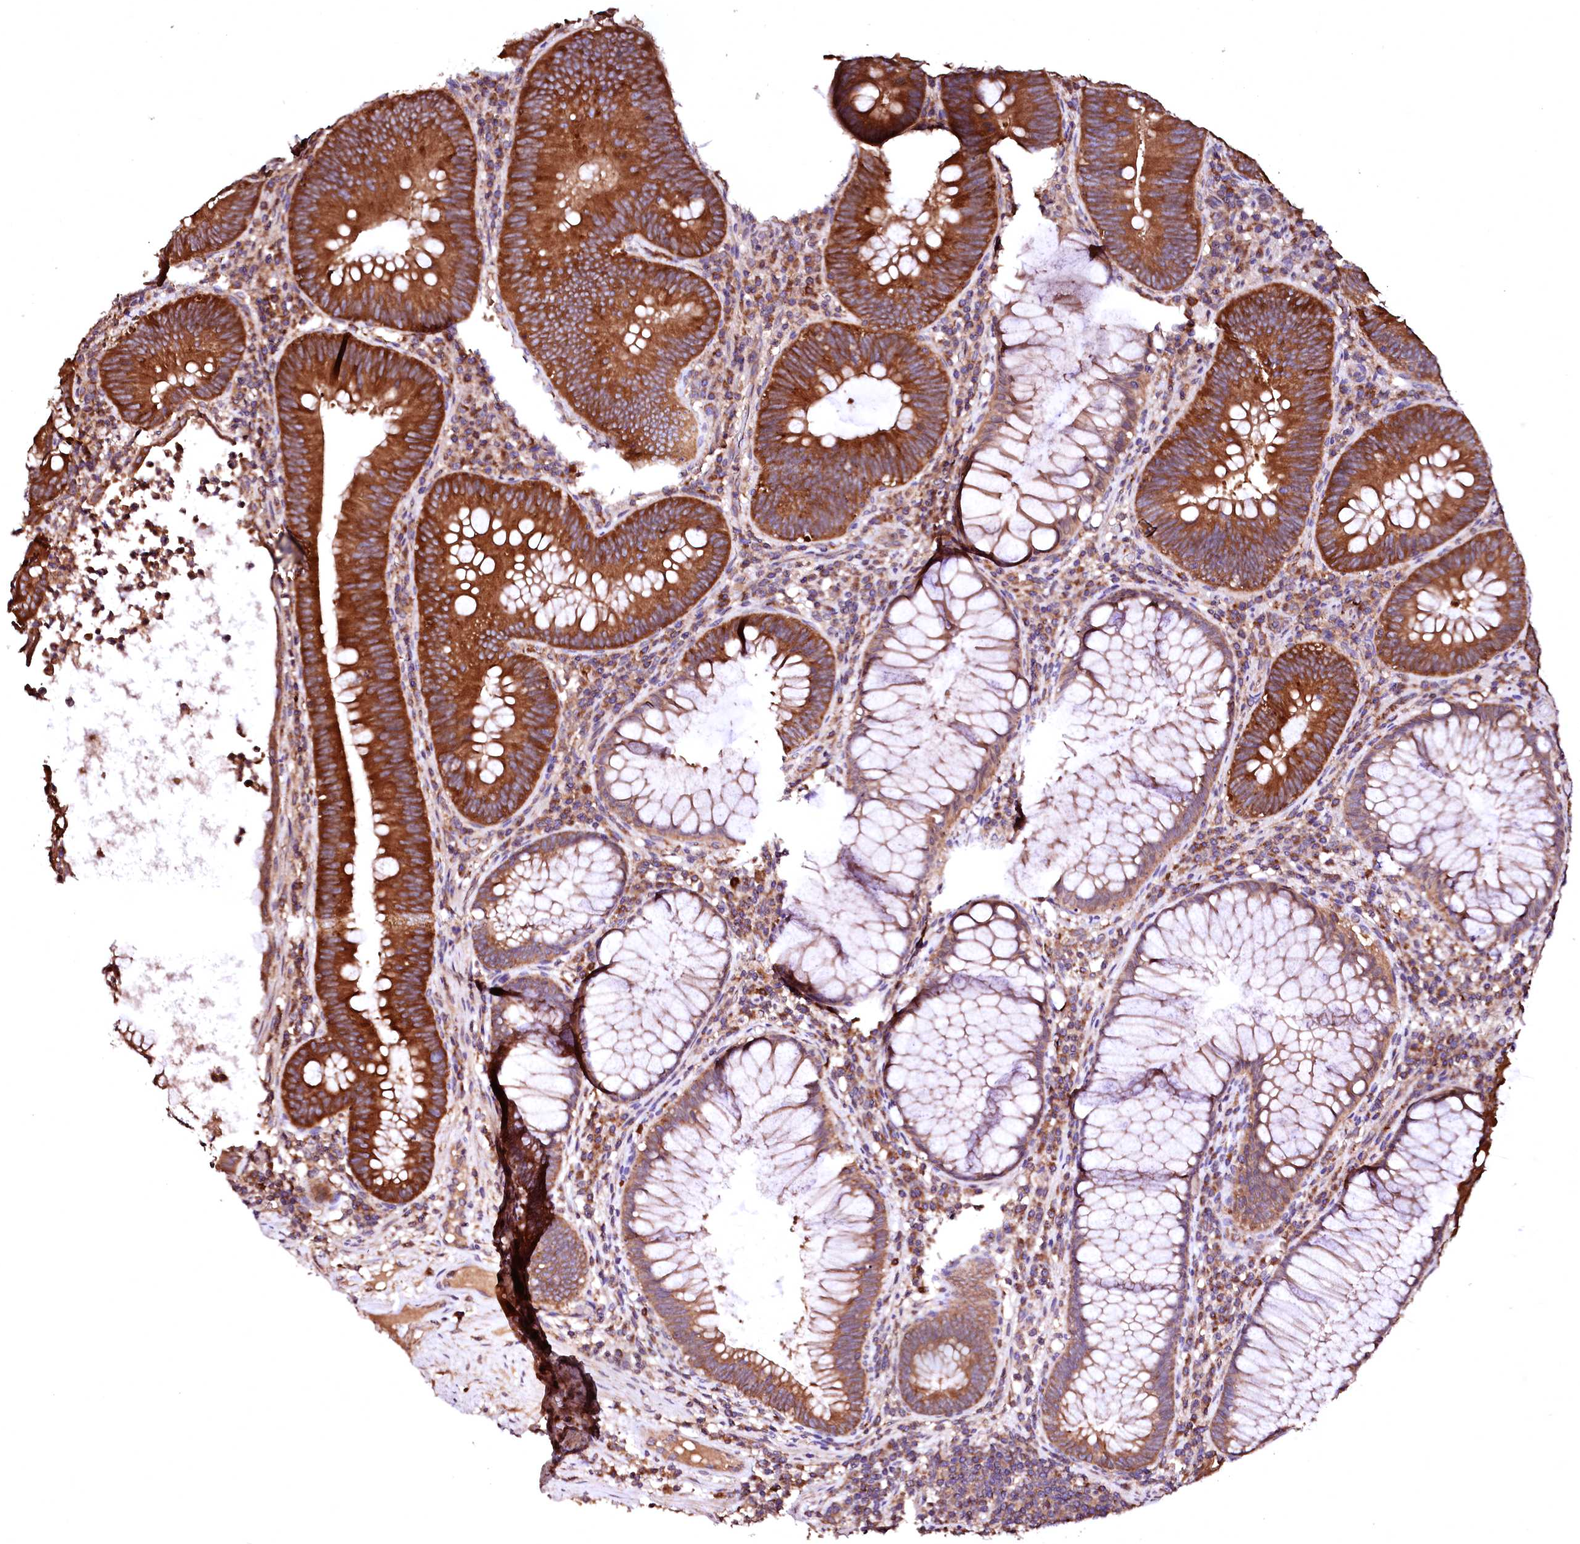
{"staining": {"intensity": "strong", "quantity": ">75%", "location": "cytoplasmic/membranous"}, "tissue": "colorectal cancer", "cell_type": "Tumor cells", "image_type": "cancer", "snomed": [{"axis": "morphology", "description": "Adenocarcinoma, NOS"}, {"axis": "topography", "description": "Rectum"}], "caption": "Immunohistochemistry (IHC) micrograph of neoplastic tissue: colorectal cancer (adenocarcinoma) stained using immunohistochemistry shows high levels of strong protein expression localized specifically in the cytoplasmic/membranous of tumor cells, appearing as a cytoplasmic/membranous brown color.", "gene": "ST3GAL1", "patient": {"sex": "female", "age": 75}}